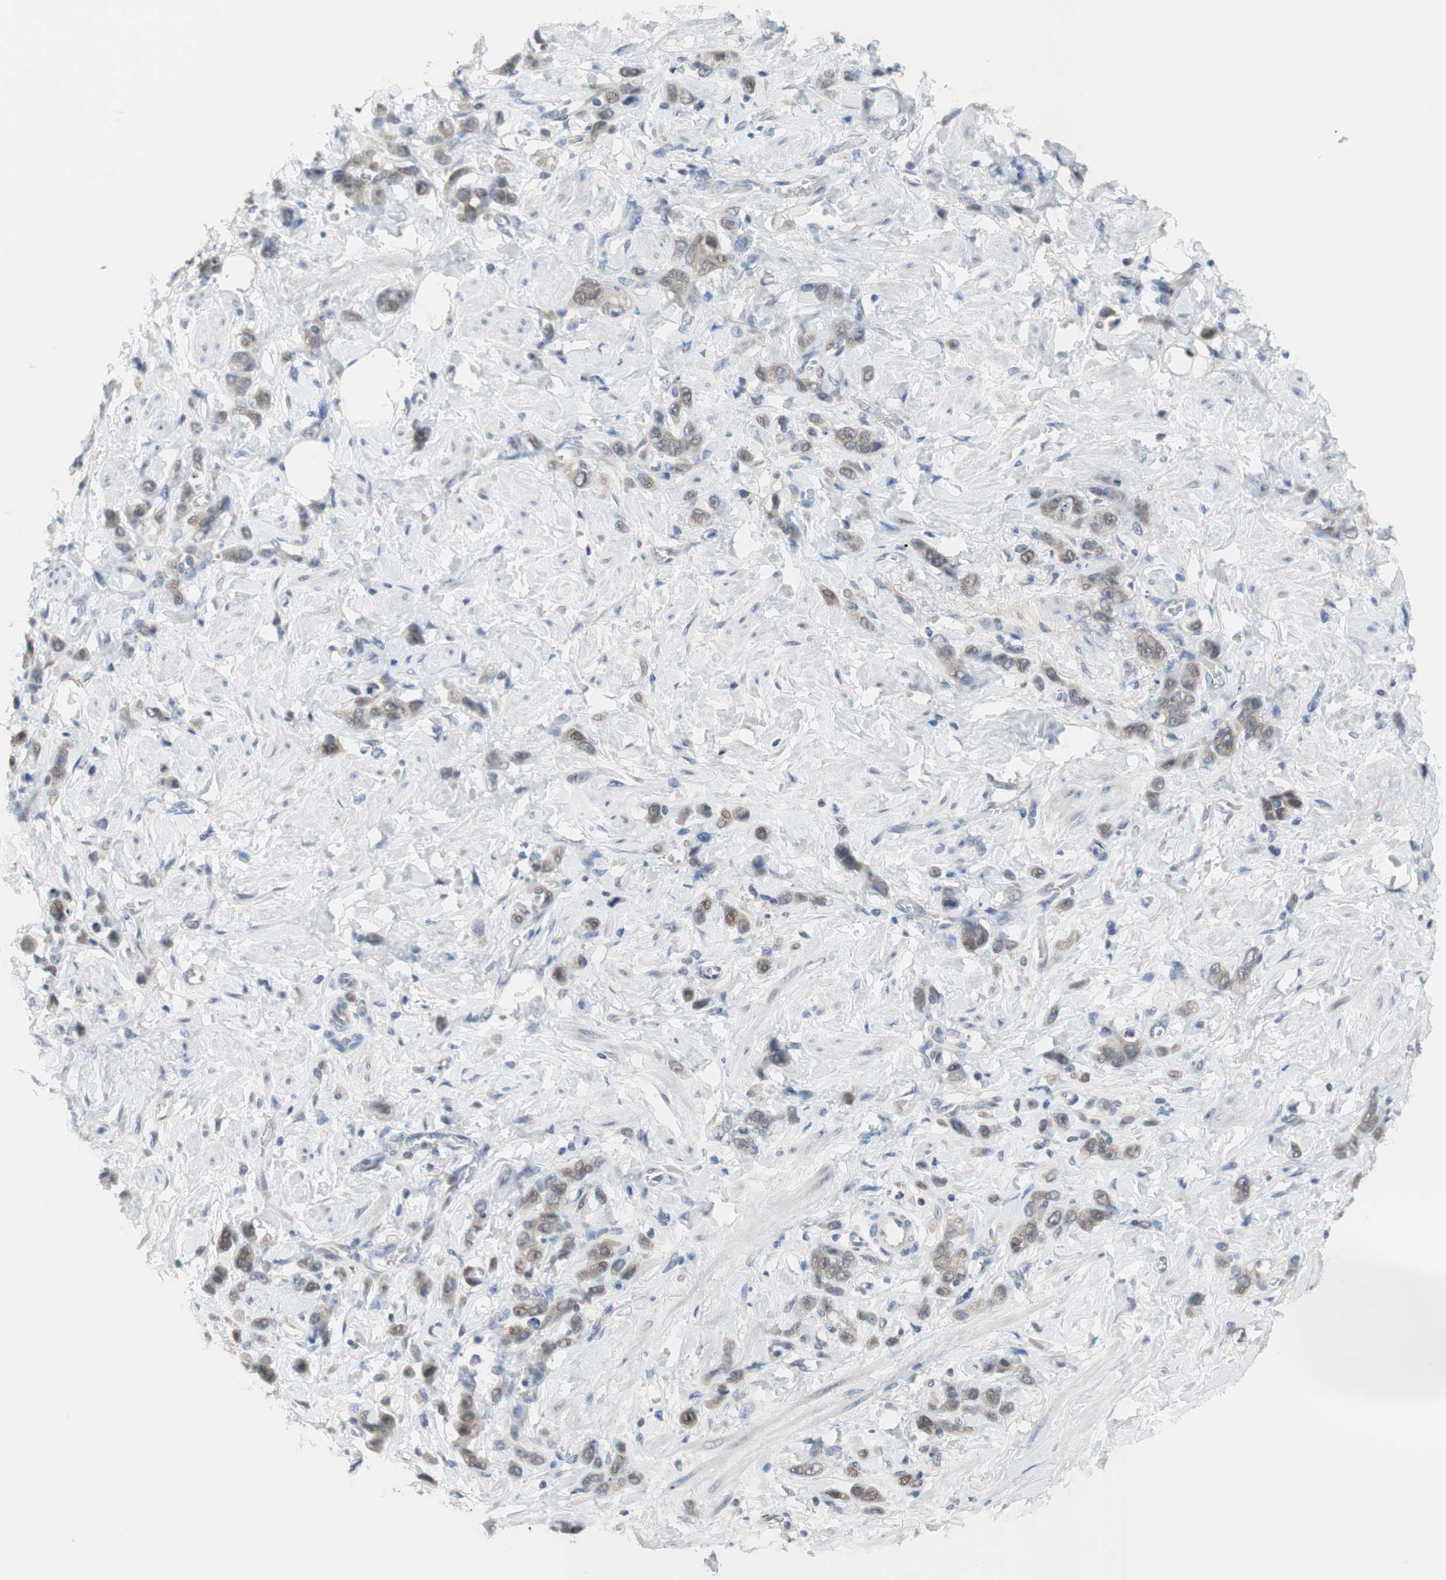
{"staining": {"intensity": "weak", "quantity": "25%-75%", "location": "cytoplasmic/membranous"}, "tissue": "stomach cancer", "cell_type": "Tumor cells", "image_type": "cancer", "snomed": [{"axis": "morphology", "description": "Adenocarcinoma, NOS"}, {"axis": "topography", "description": "Stomach"}], "caption": "A brown stain shows weak cytoplasmic/membranous staining of a protein in stomach adenocarcinoma tumor cells. The protein is stained brown, and the nuclei are stained in blue (DAB IHC with brightfield microscopy, high magnification).", "gene": "GRHL1", "patient": {"sex": "male", "age": 82}}